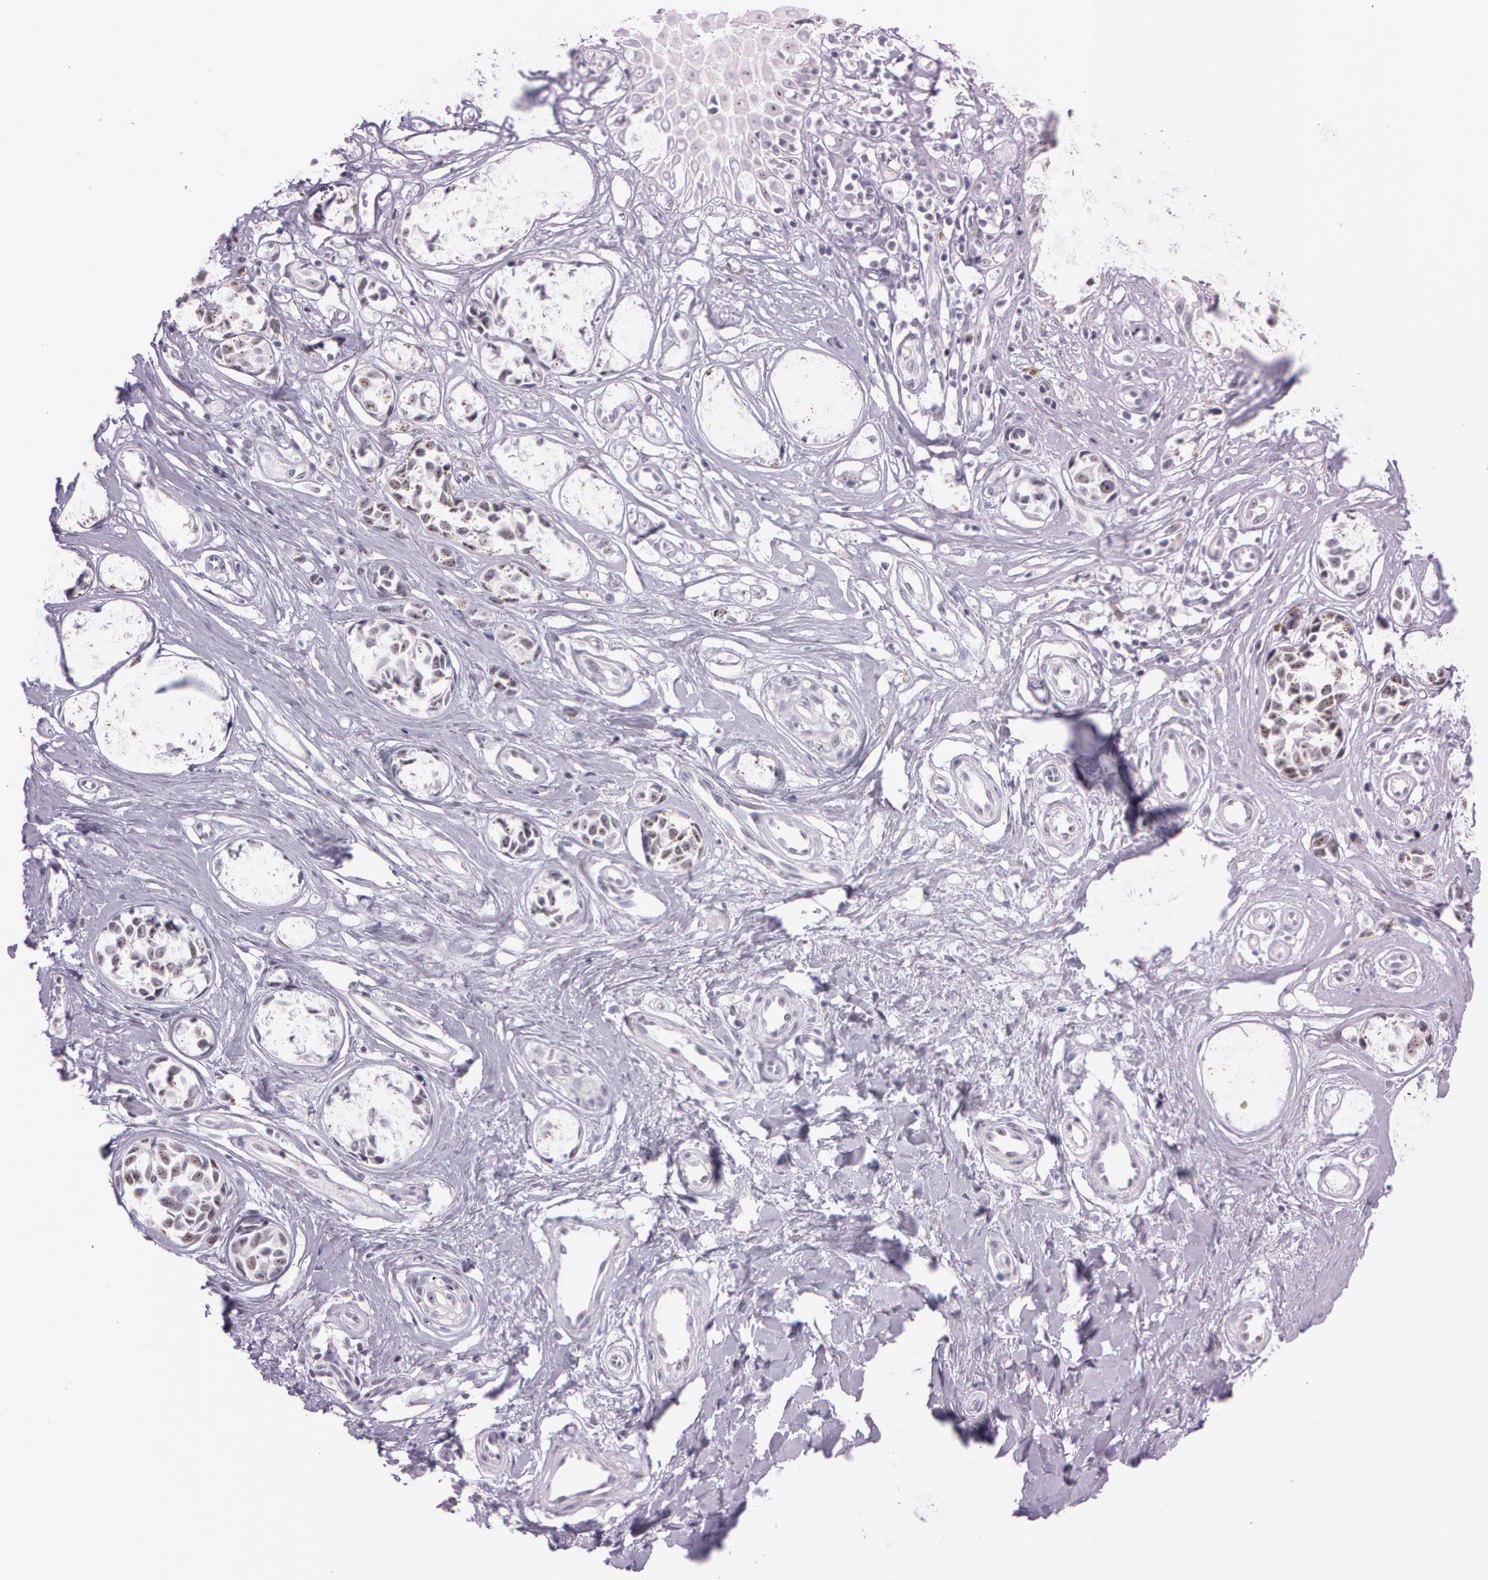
{"staining": {"intensity": "weak", "quantity": ">75%", "location": "nuclear"}, "tissue": "melanoma", "cell_type": "Tumor cells", "image_type": "cancer", "snomed": [{"axis": "morphology", "description": "Malignant melanoma, NOS"}, {"axis": "topography", "description": "Skin"}], "caption": "Human melanoma stained with a protein marker demonstrates weak staining in tumor cells.", "gene": "FBL", "patient": {"sex": "male", "age": 79}}